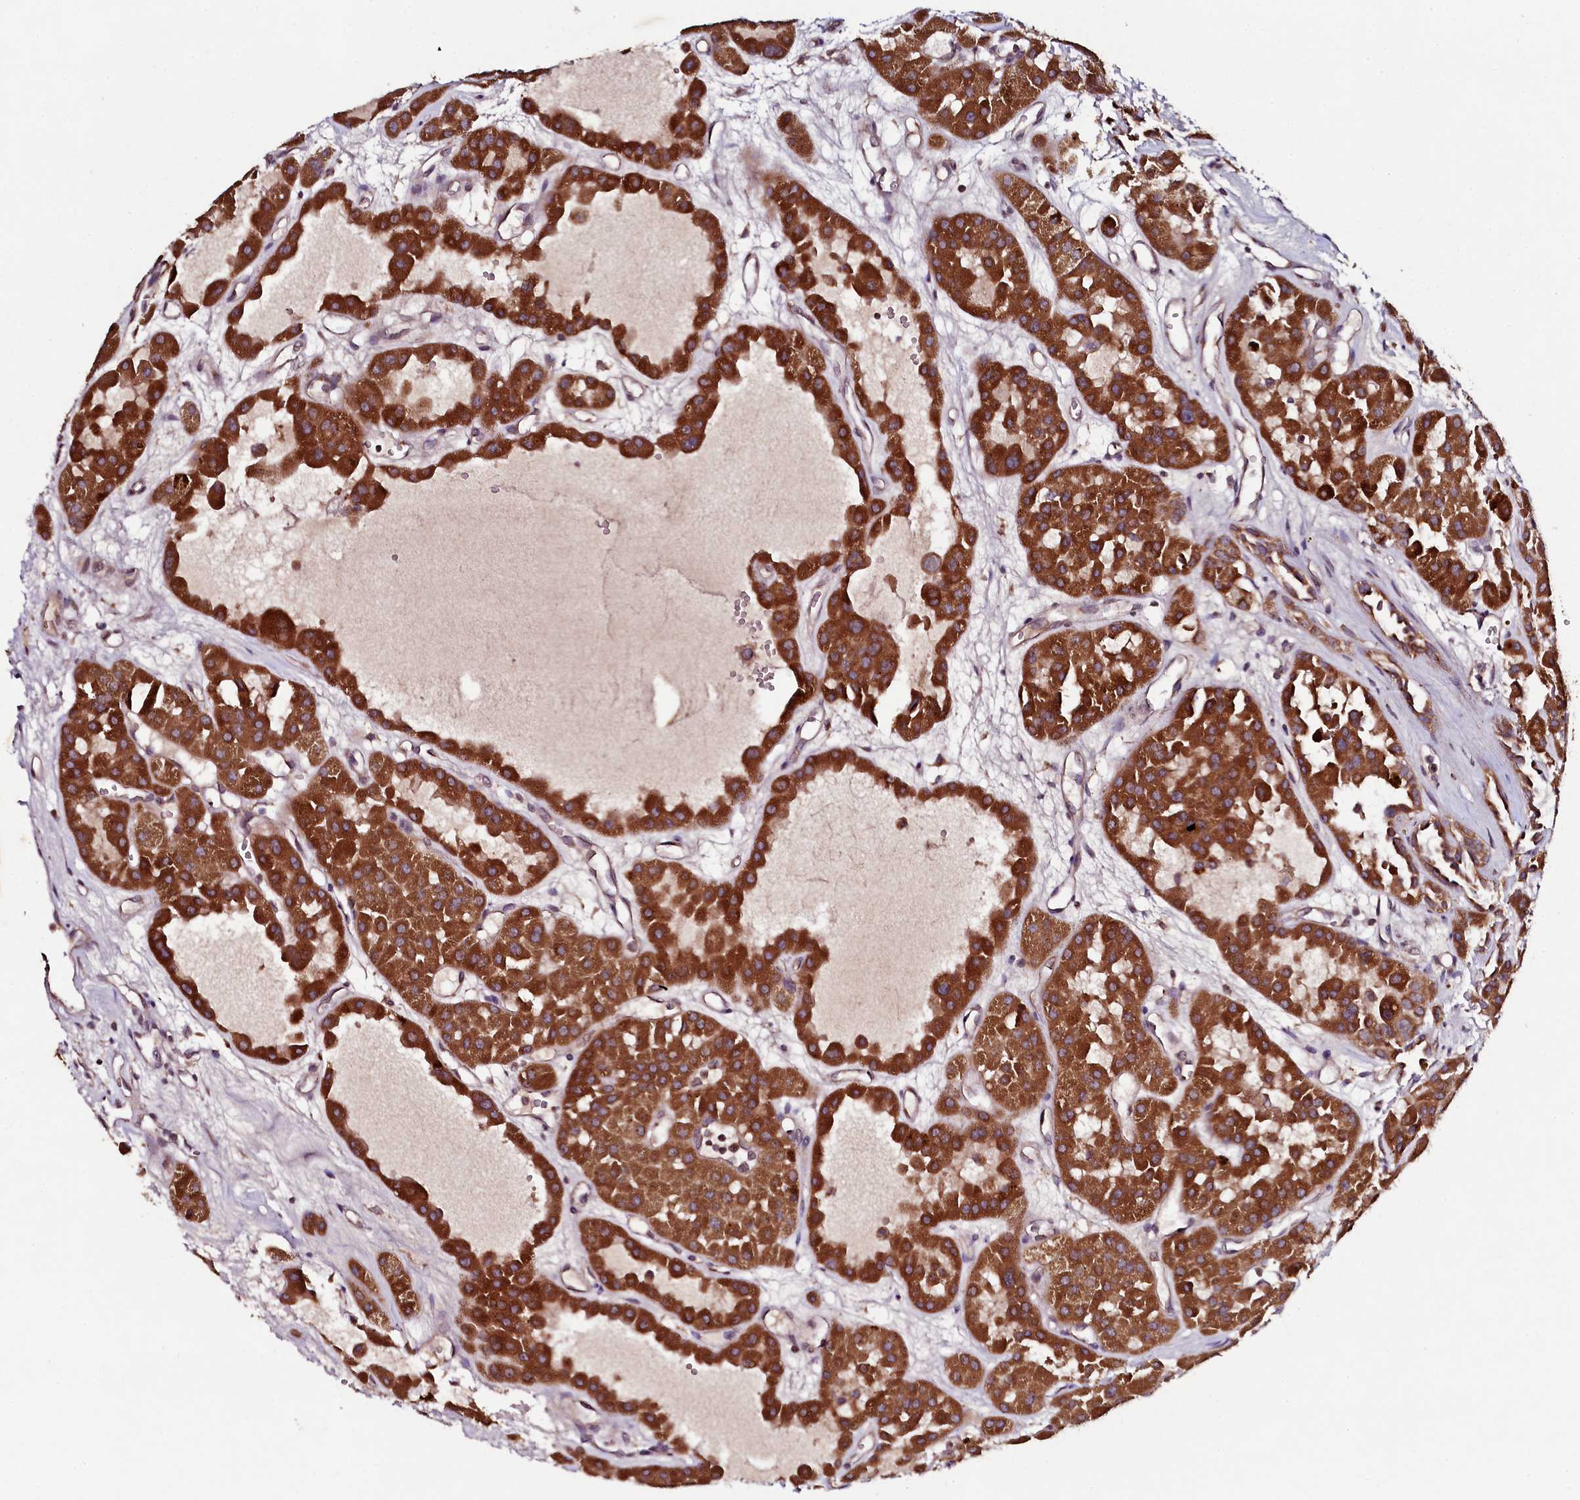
{"staining": {"intensity": "strong", "quantity": ">75%", "location": "cytoplasmic/membranous"}, "tissue": "renal cancer", "cell_type": "Tumor cells", "image_type": "cancer", "snomed": [{"axis": "morphology", "description": "Carcinoma, NOS"}, {"axis": "topography", "description": "Kidney"}], "caption": "High-magnification brightfield microscopy of carcinoma (renal) stained with DAB (brown) and counterstained with hematoxylin (blue). tumor cells exhibit strong cytoplasmic/membranous positivity is seen in approximately>75% of cells. (brown staining indicates protein expression, while blue staining denotes nuclei).", "gene": "SEC24C", "patient": {"sex": "female", "age": 75}}